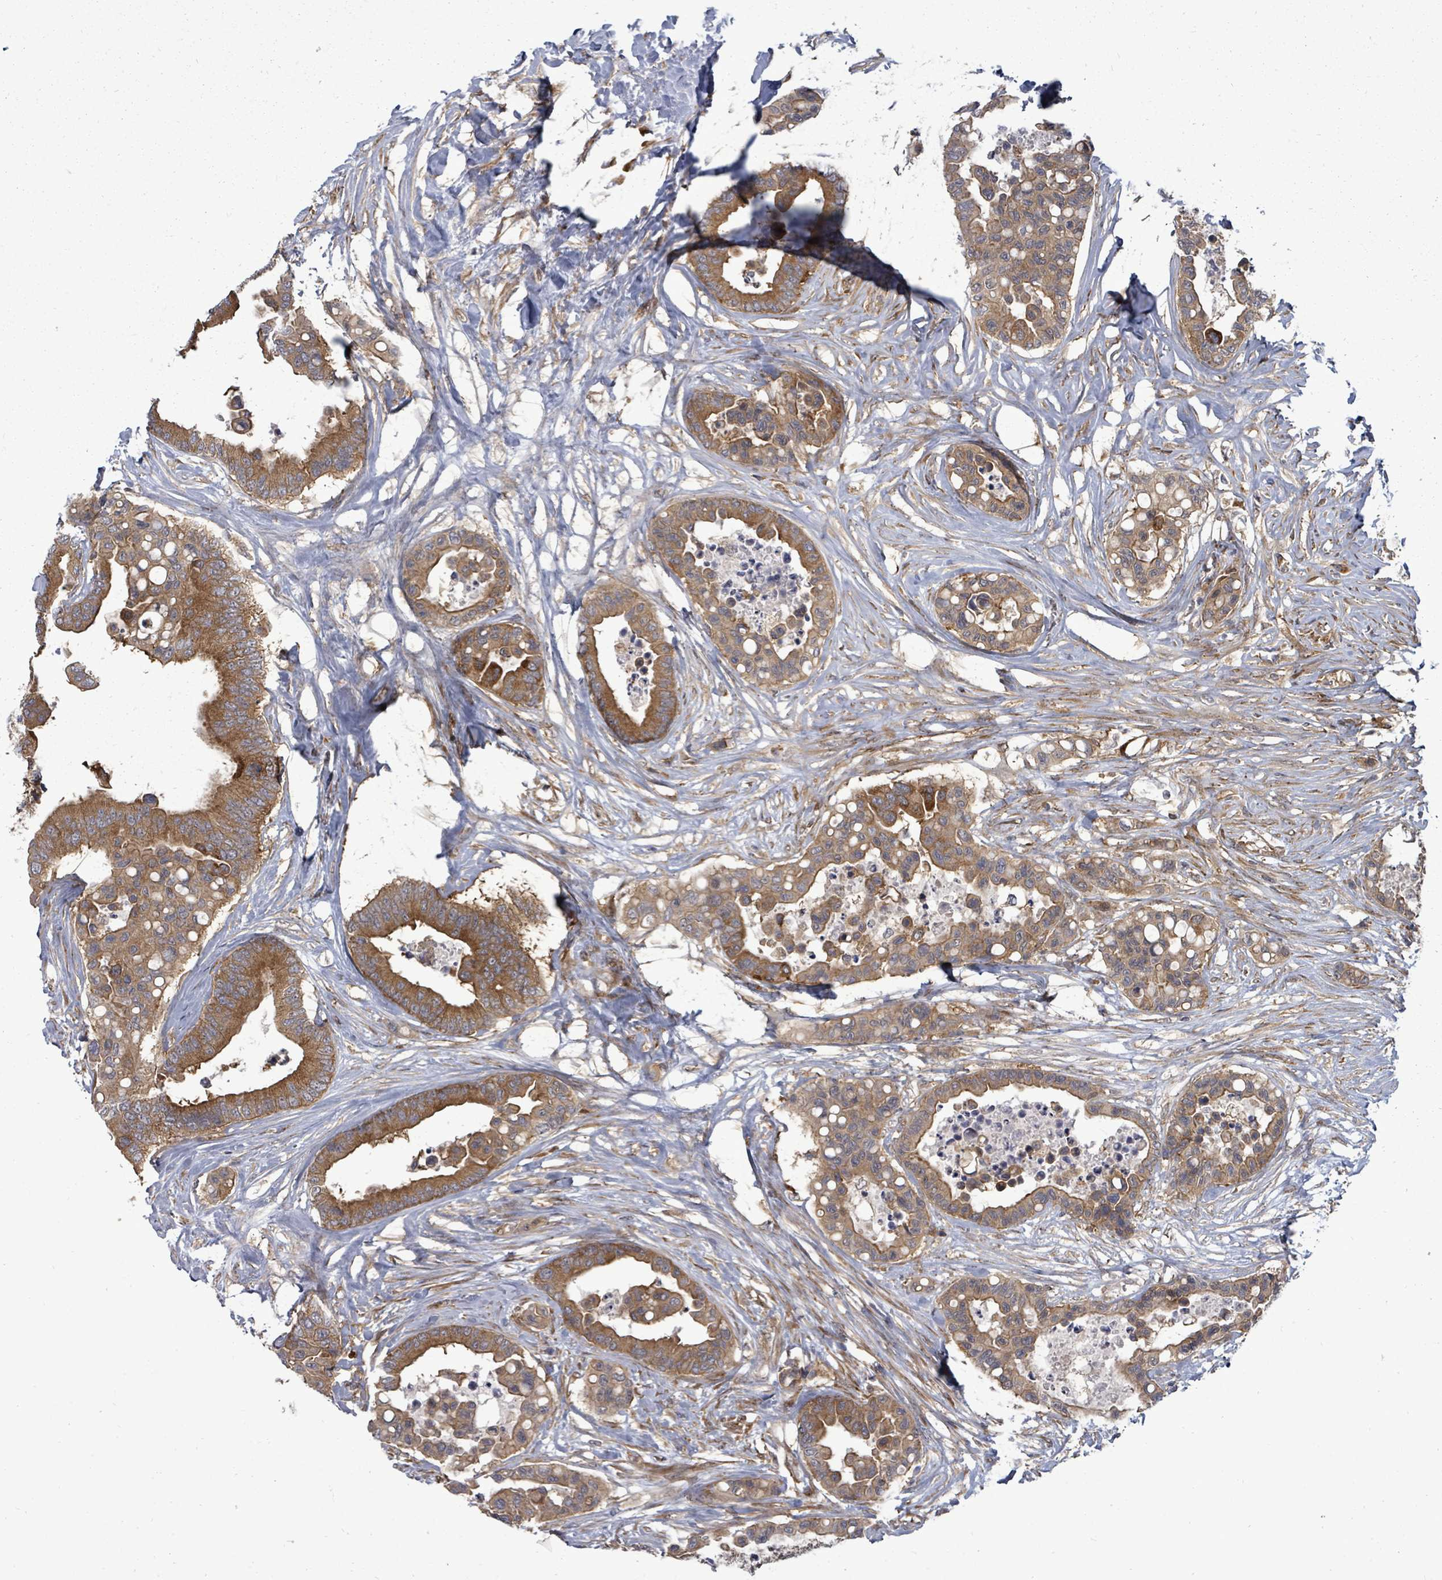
{"staining": {"intensity": "moderate", "quantity": ">75%", "location": "cytoplasmic/membranous"}, "tissue": "colorectal cancer", "cell_type": "Tumor cells", "image_type": "cancer", "snomed": [{"axis": "morphology", "description": "Adenocarcinoma, NOS"}, {"axis": "topography", "description": "Colon"}], "caption": "Immunohistochemistry (IHC) micrograph of human adenocarcinoma (colorectal) stained for a protein (brown), which exhibits medium levels of moderate cytoplasmic/membranous staining in about >75% of tumor cells.", "gene": "EIF3C", "patient": {"sex": "male", "age": 82}}